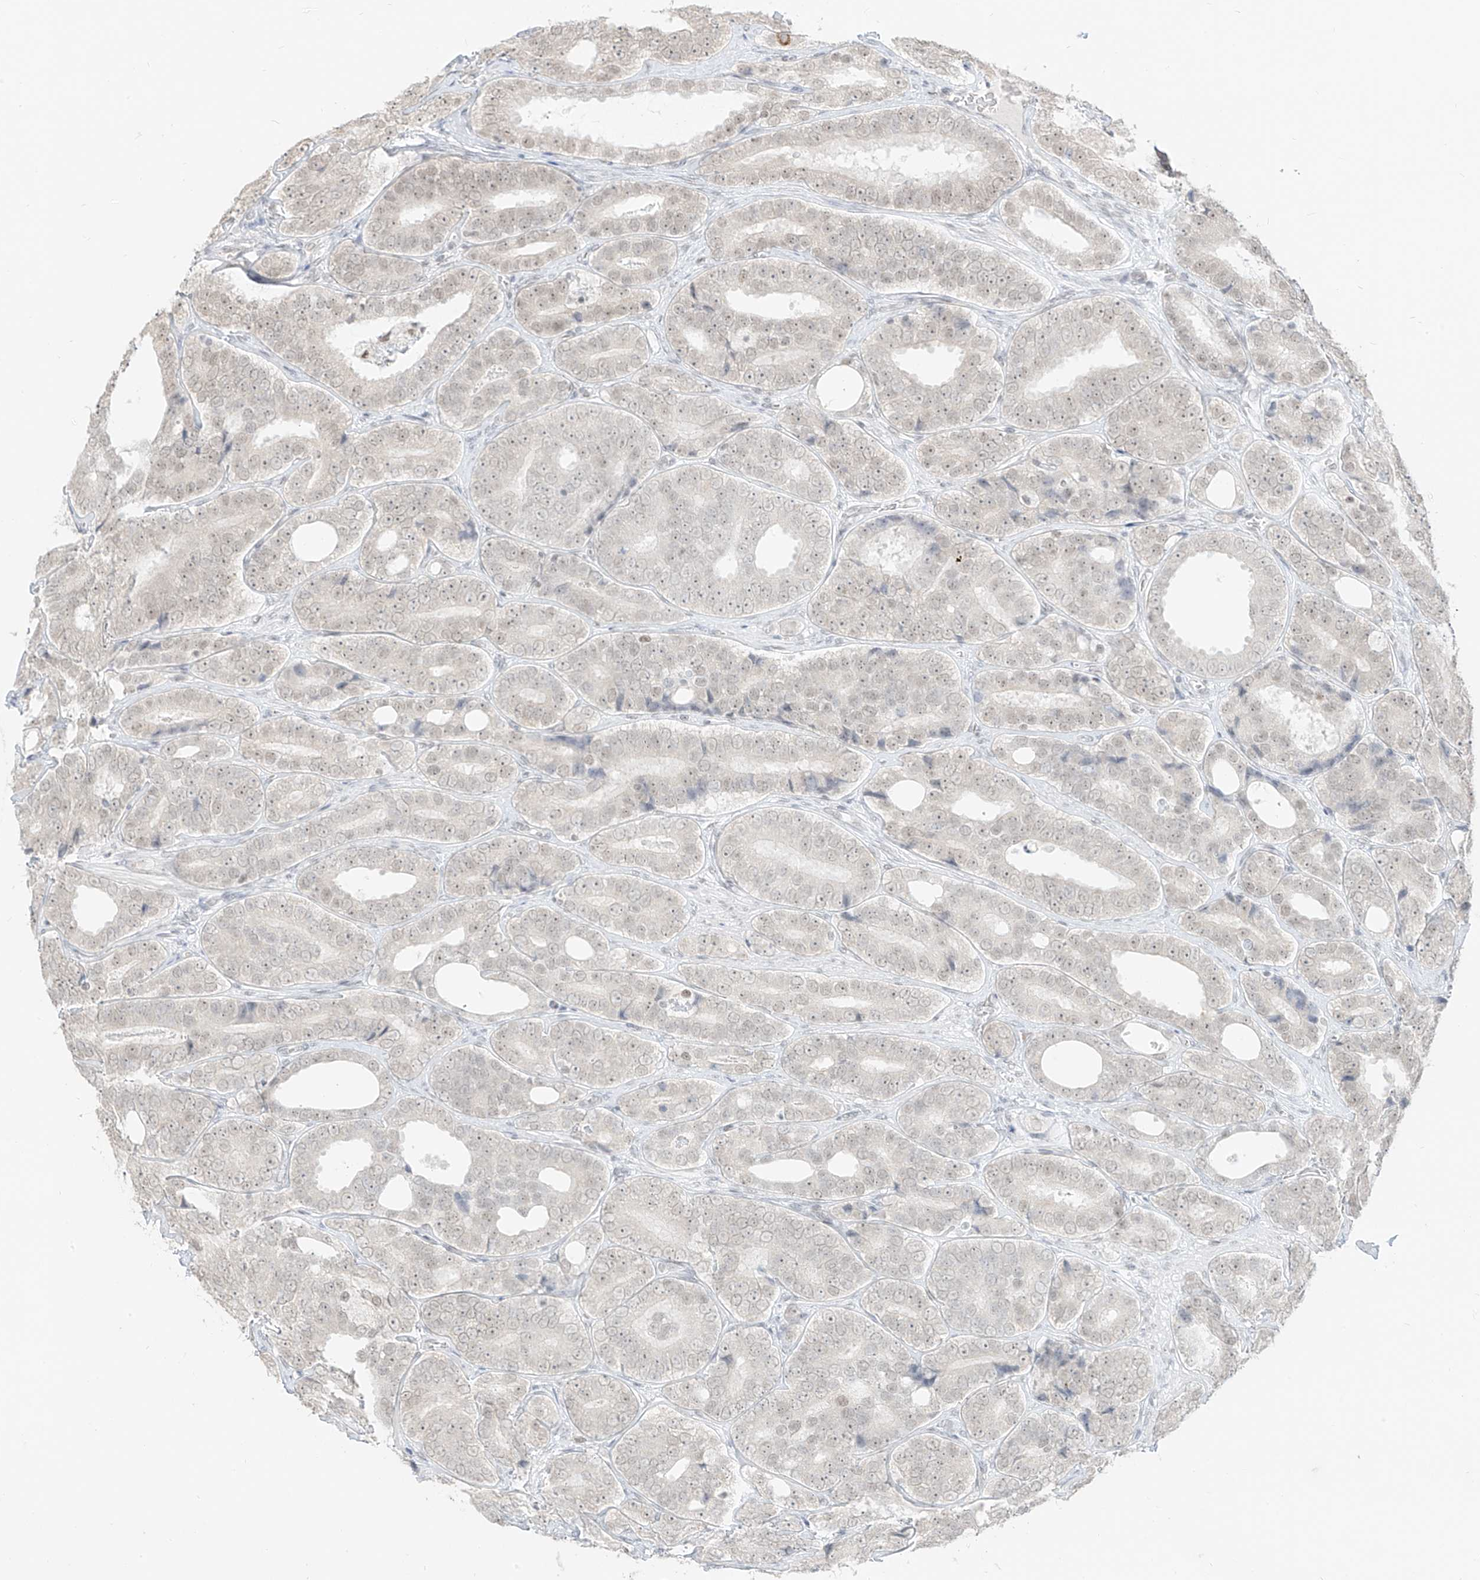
{"staining": {"intensity": "weak", "quantity": "<25%", "location": "nuclear"}, "tissue": "prostate cancer", "cell_type": "Tumor cells", "image_type": "cancer", "snomed": [{"axis": "morphology", "description": "Adenocarcinoma, High grade"}, {"axis": "topography", "description": "Prostate"}], "caption": "Tumor cells show no significant protein positivity in high-grade adenocarcinoma (prostate). (DAB immunohistochemistry (IHC) visualized using brightfield microscopy, high magnification).", "gene": "SUPT5H", "patient": {"sex": "male", "age": 56}}